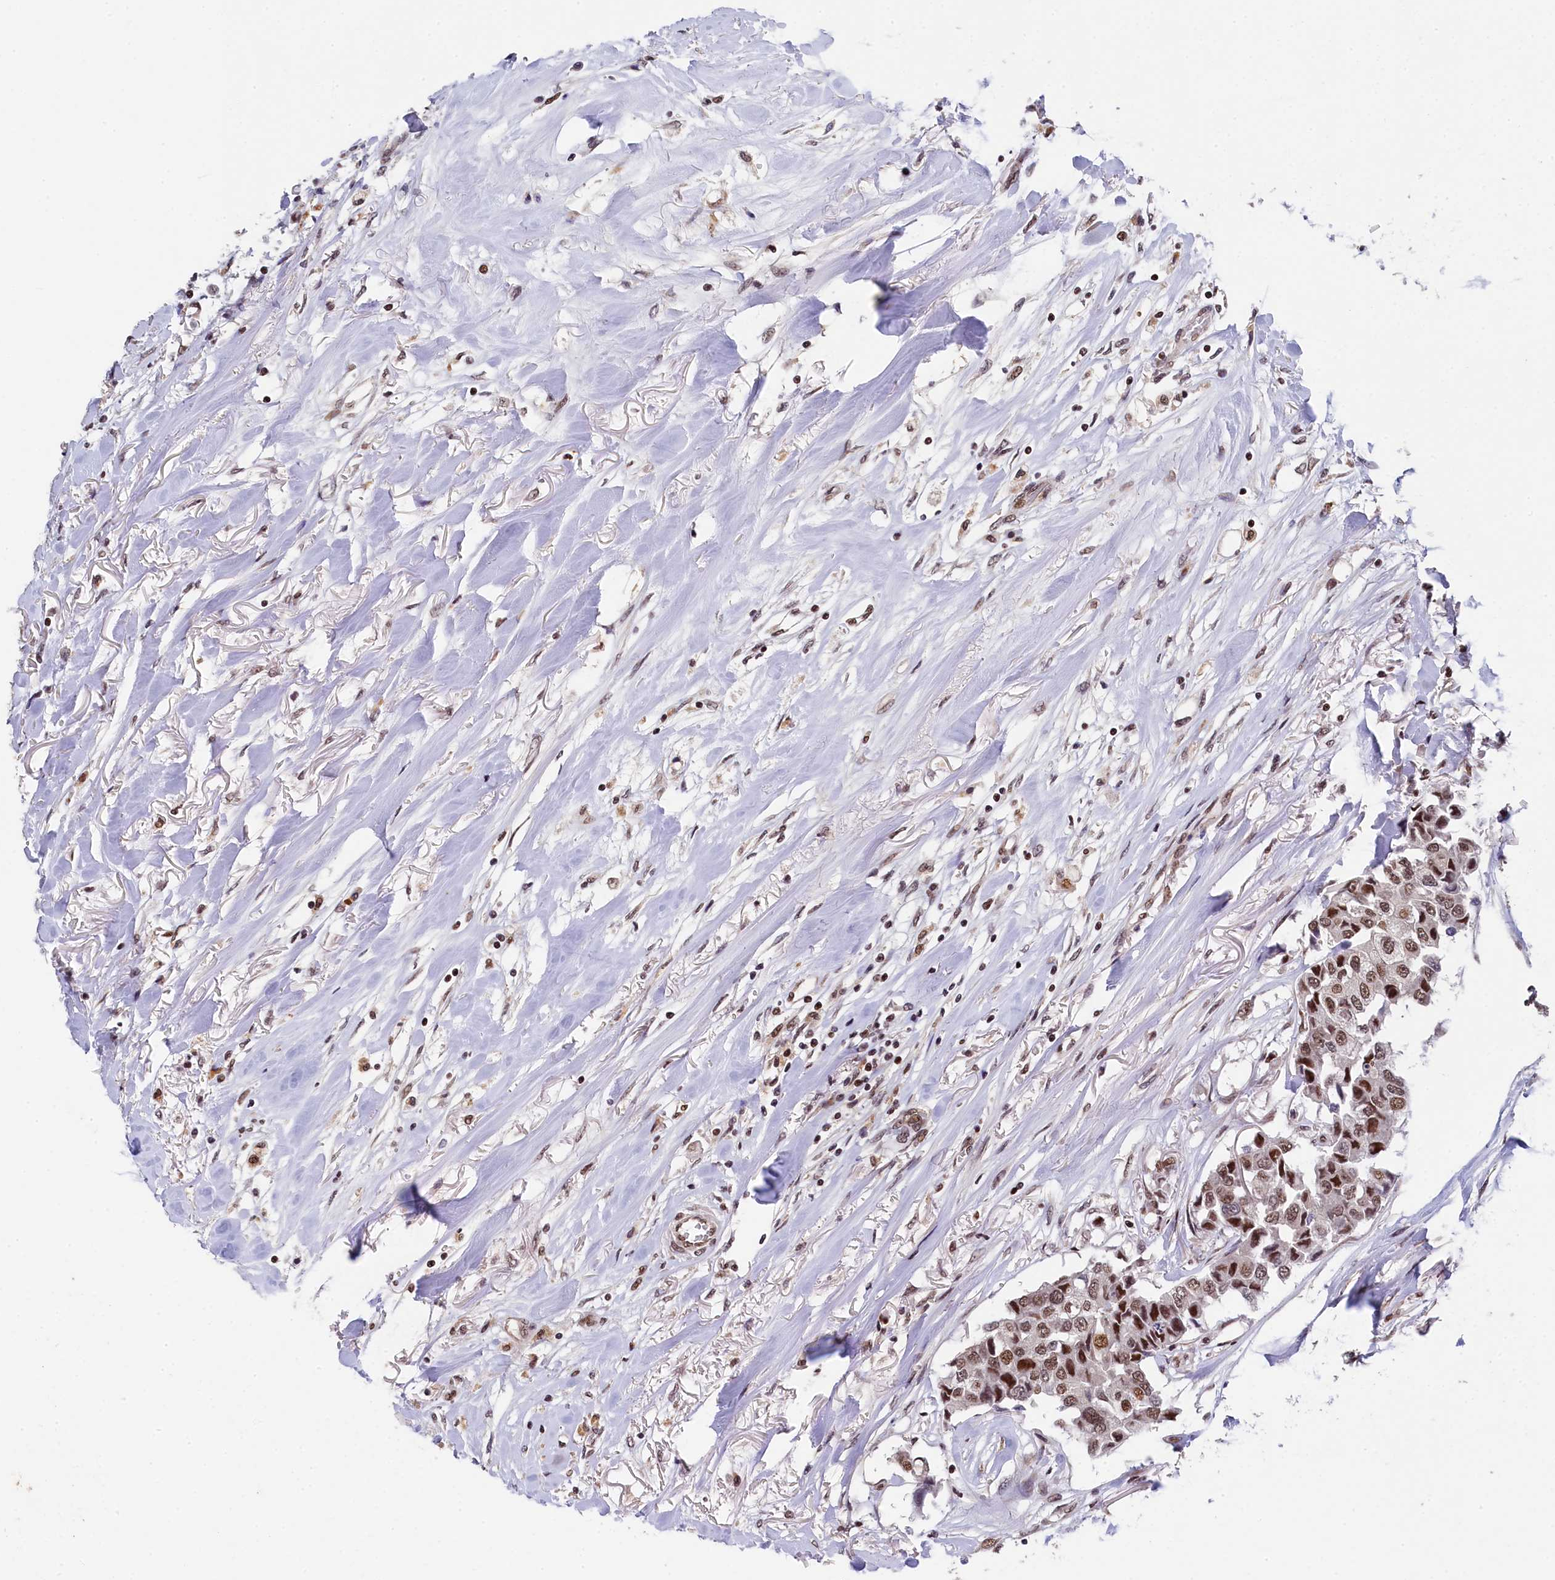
{"staining": {"intensity": "moderate", "quantity": ">75%", "location": "nuclear"}, "tissue": "breast cancer", "cell_type": "Tumor cells", "image_type": "cancer", "snomed": [{"axis": "morphology", "description": "Duct carcinoma"}, {"axis": "topography", "description": "Breast"}], "caption": "The photomicrograph reveals immunohistochemical staining of invasive ductal carcinoma (breast). There is moderate nuclear staining is appreciated in about >75% of tumor cells. (DAB (3,3'-diaminobenzidine) IHC, brown staining for protein, blue staining for nuclei).", "gene": "ADIG", "patient": {"sex": "female", "age": 80}}